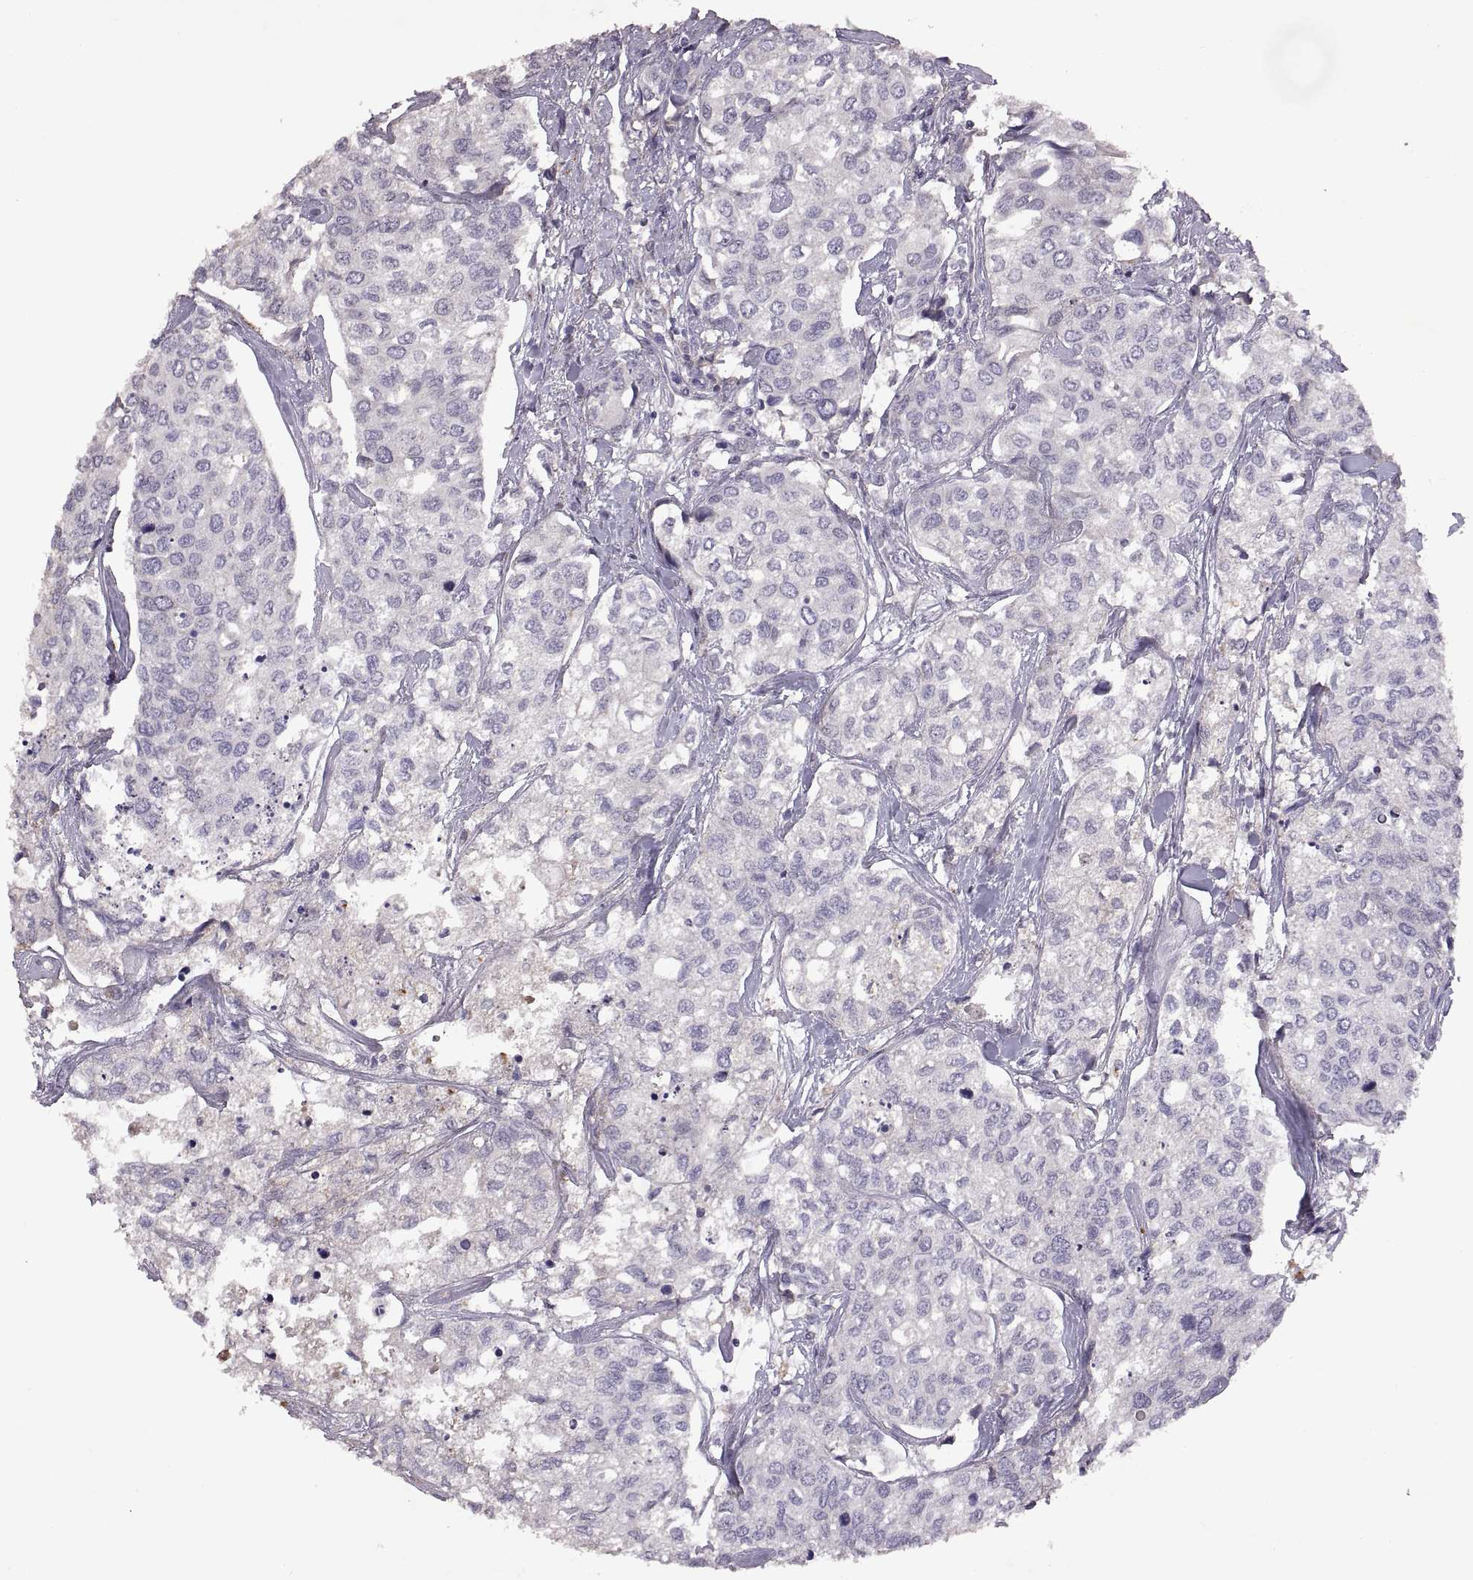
{"staining": {"intensity": "negative", "quantity": "none", "location": "none"}, "tissue": "urothelial cancer", "cell_type": "Tumor cells", "image_type": "cancer", "snomed": [{"axis": "morphology", "description": "Urothelial carcinoma, High grade"}, {"axis": "topography", "description": "Urinary bladder"}], "caption": "A high-resolution micrograph shows IHC staining of urothelial carcinoma (high-grade), which reveals no significant staining in tumor cells.", "gene": "DEFB136", "patient": {"sex": "male", "age": 73}}